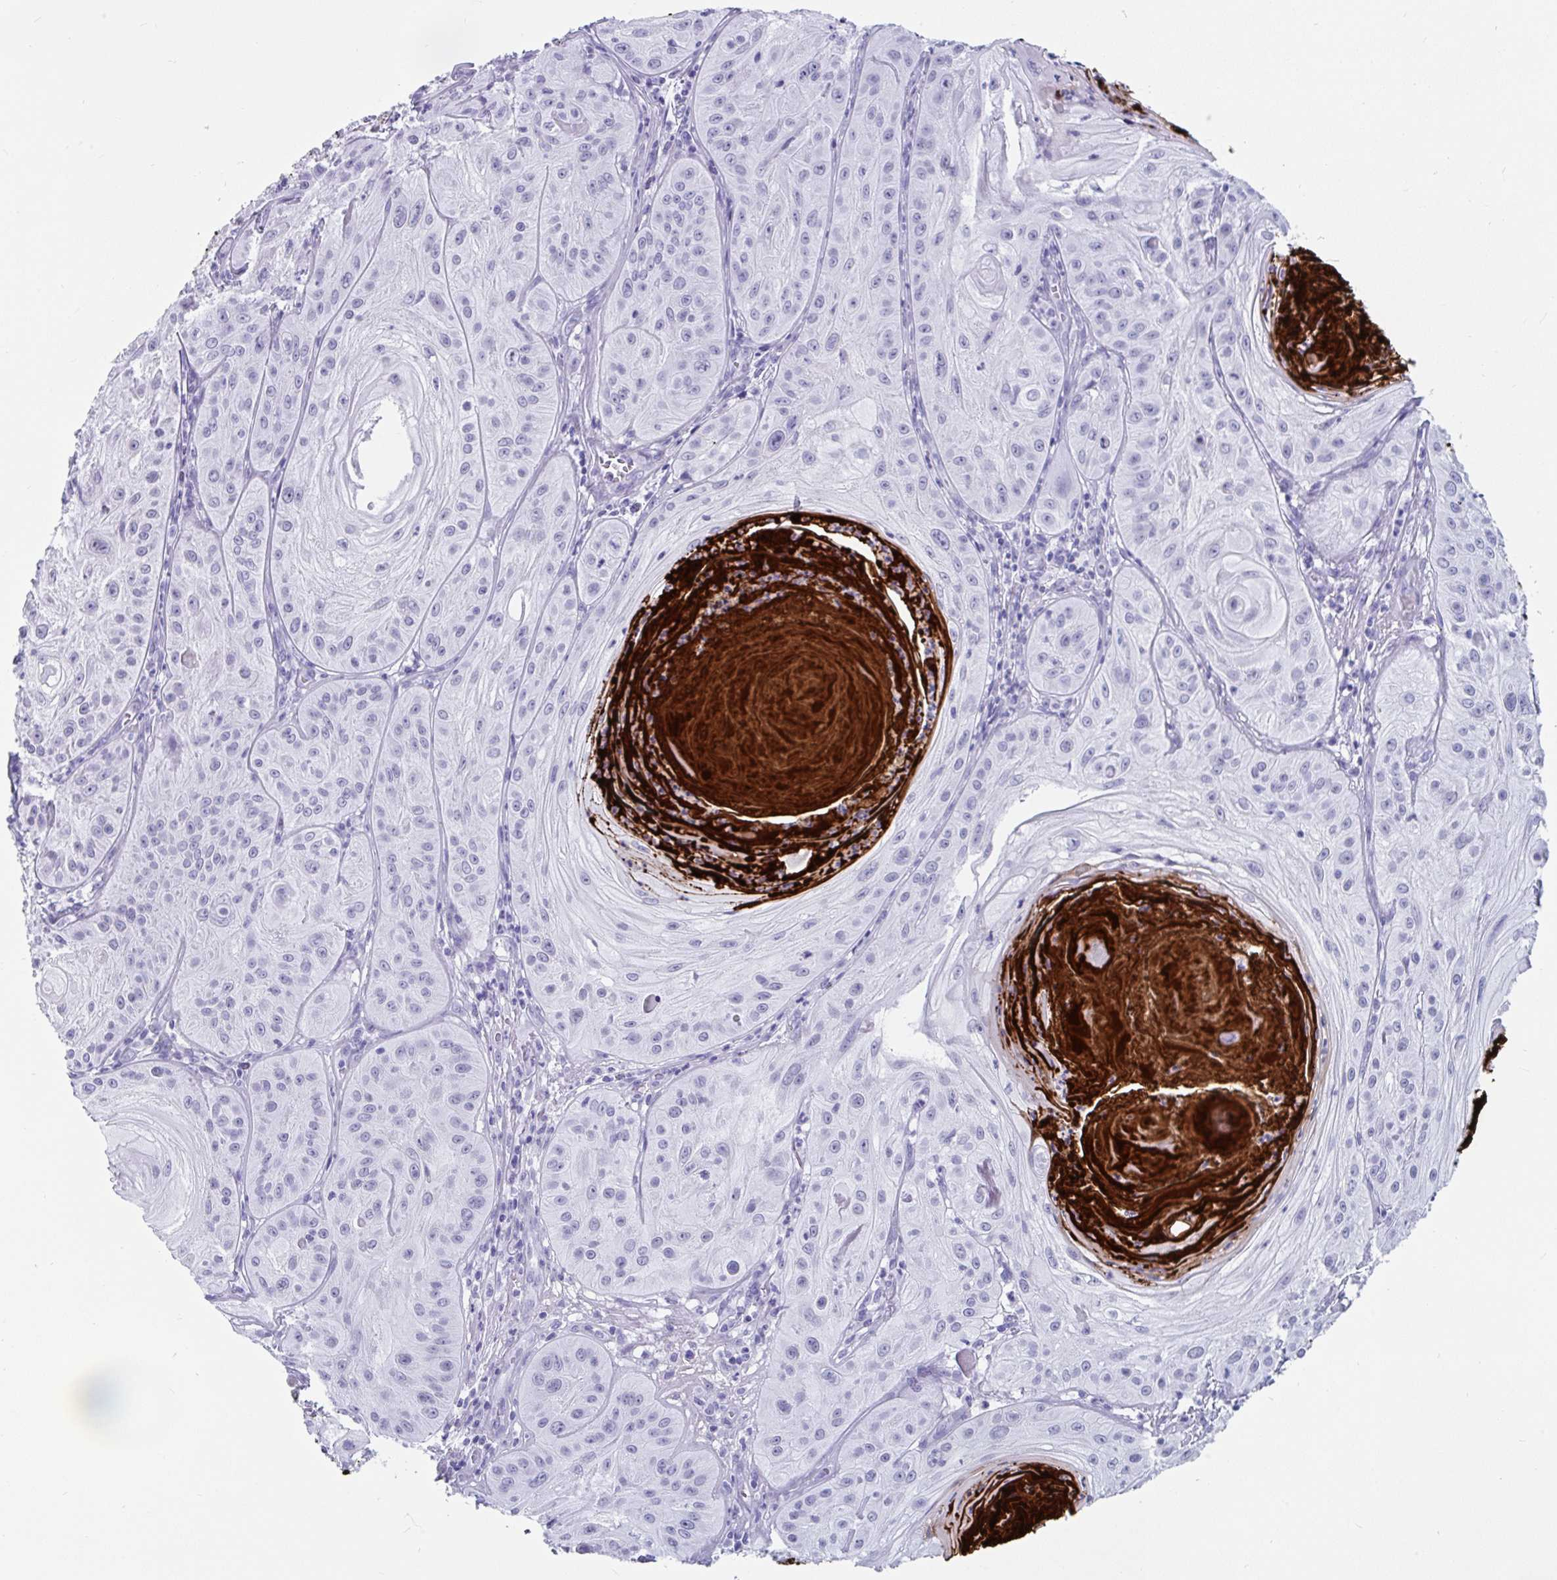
{"staining": {"intensity": "negative", "quantity": "none", "location": "none"}, "tissue": "skin cancer", "cell_type": "Tumor cells", "image_type": "cancer", "snomed": [{"axis": "morphology", "description": "Squamous cell carcinoma, NOS"}, {"axis": "topography", "description": "Skin"}], "caption": "Tumor cells show no significant expression in skin cancer.", "gene": "GKN2", "patient": {"sex": "male", "age": 85}}